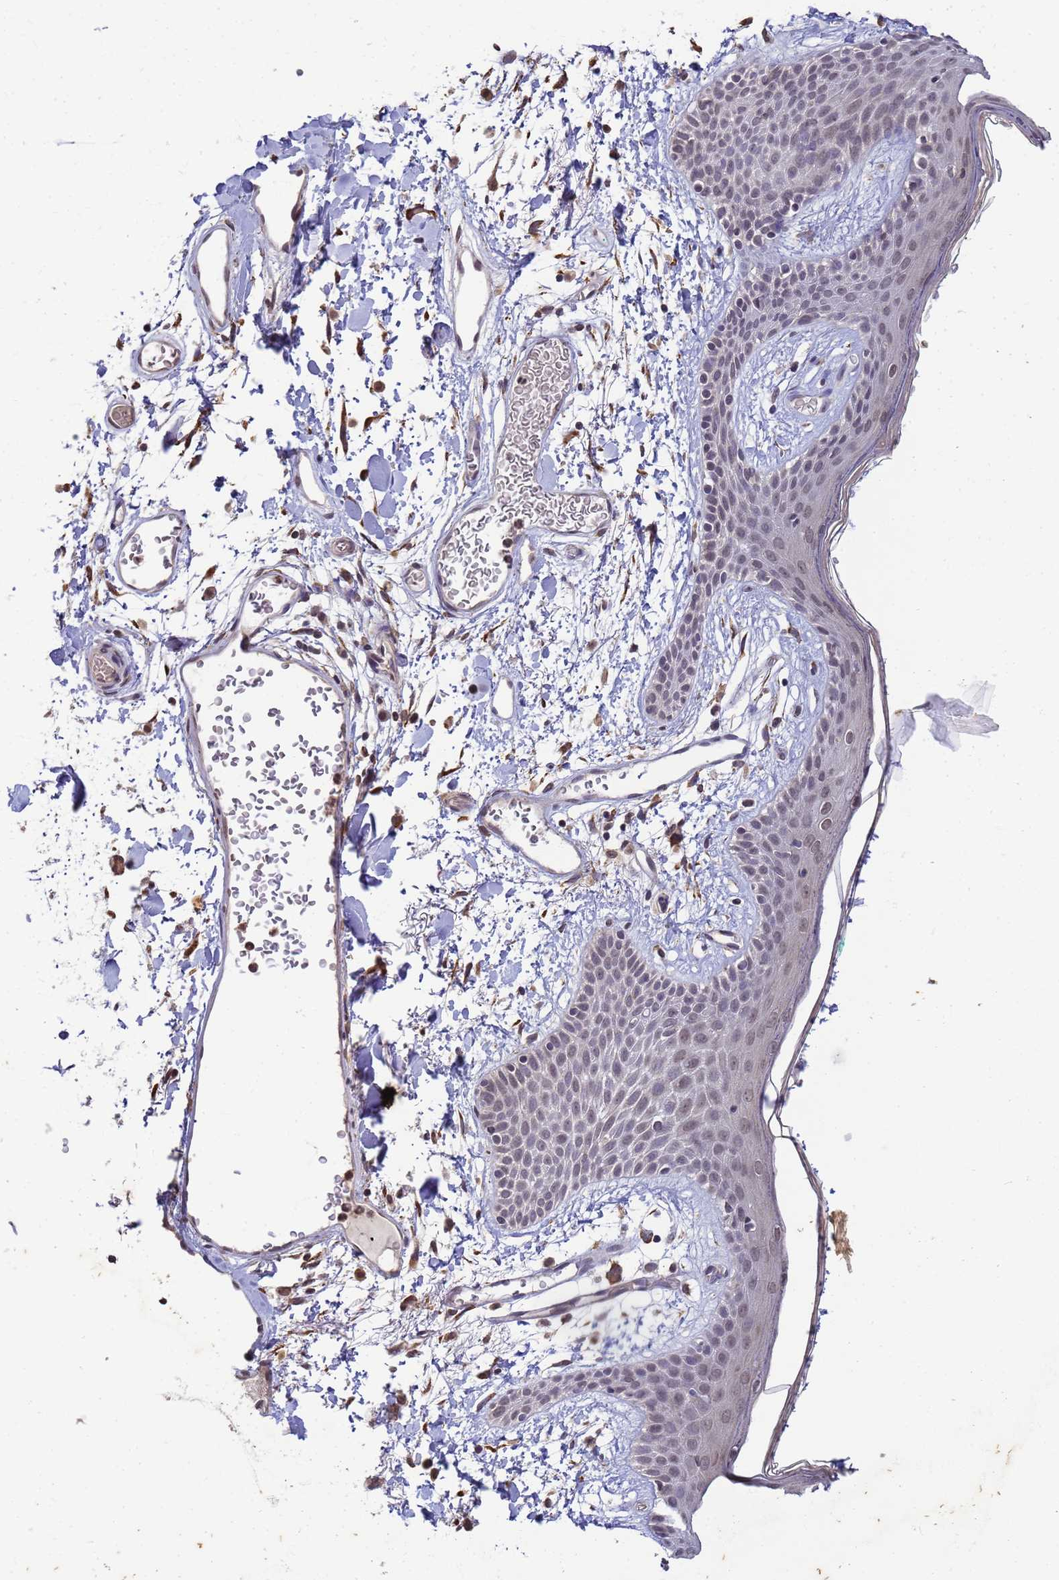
{"staining": {"intensity": "negative", "quantity": "none", "location": "none"}, "tissue": "skin", "cell_type": "Fibroblasts", "image_type": "normal", "snomed": [{"axis": "morphology", "description": "Normal tissue, NOS"}, {"axis": "topography", "description": "Skin"}], "caption": "Immunohistochemistry histopathology image of unremarkable skin: human skin stained with DAB displays no significant protein positivity in fibroblasts.", "gene": "MYL7", "patient": {"sex": "male", "age": 79}}